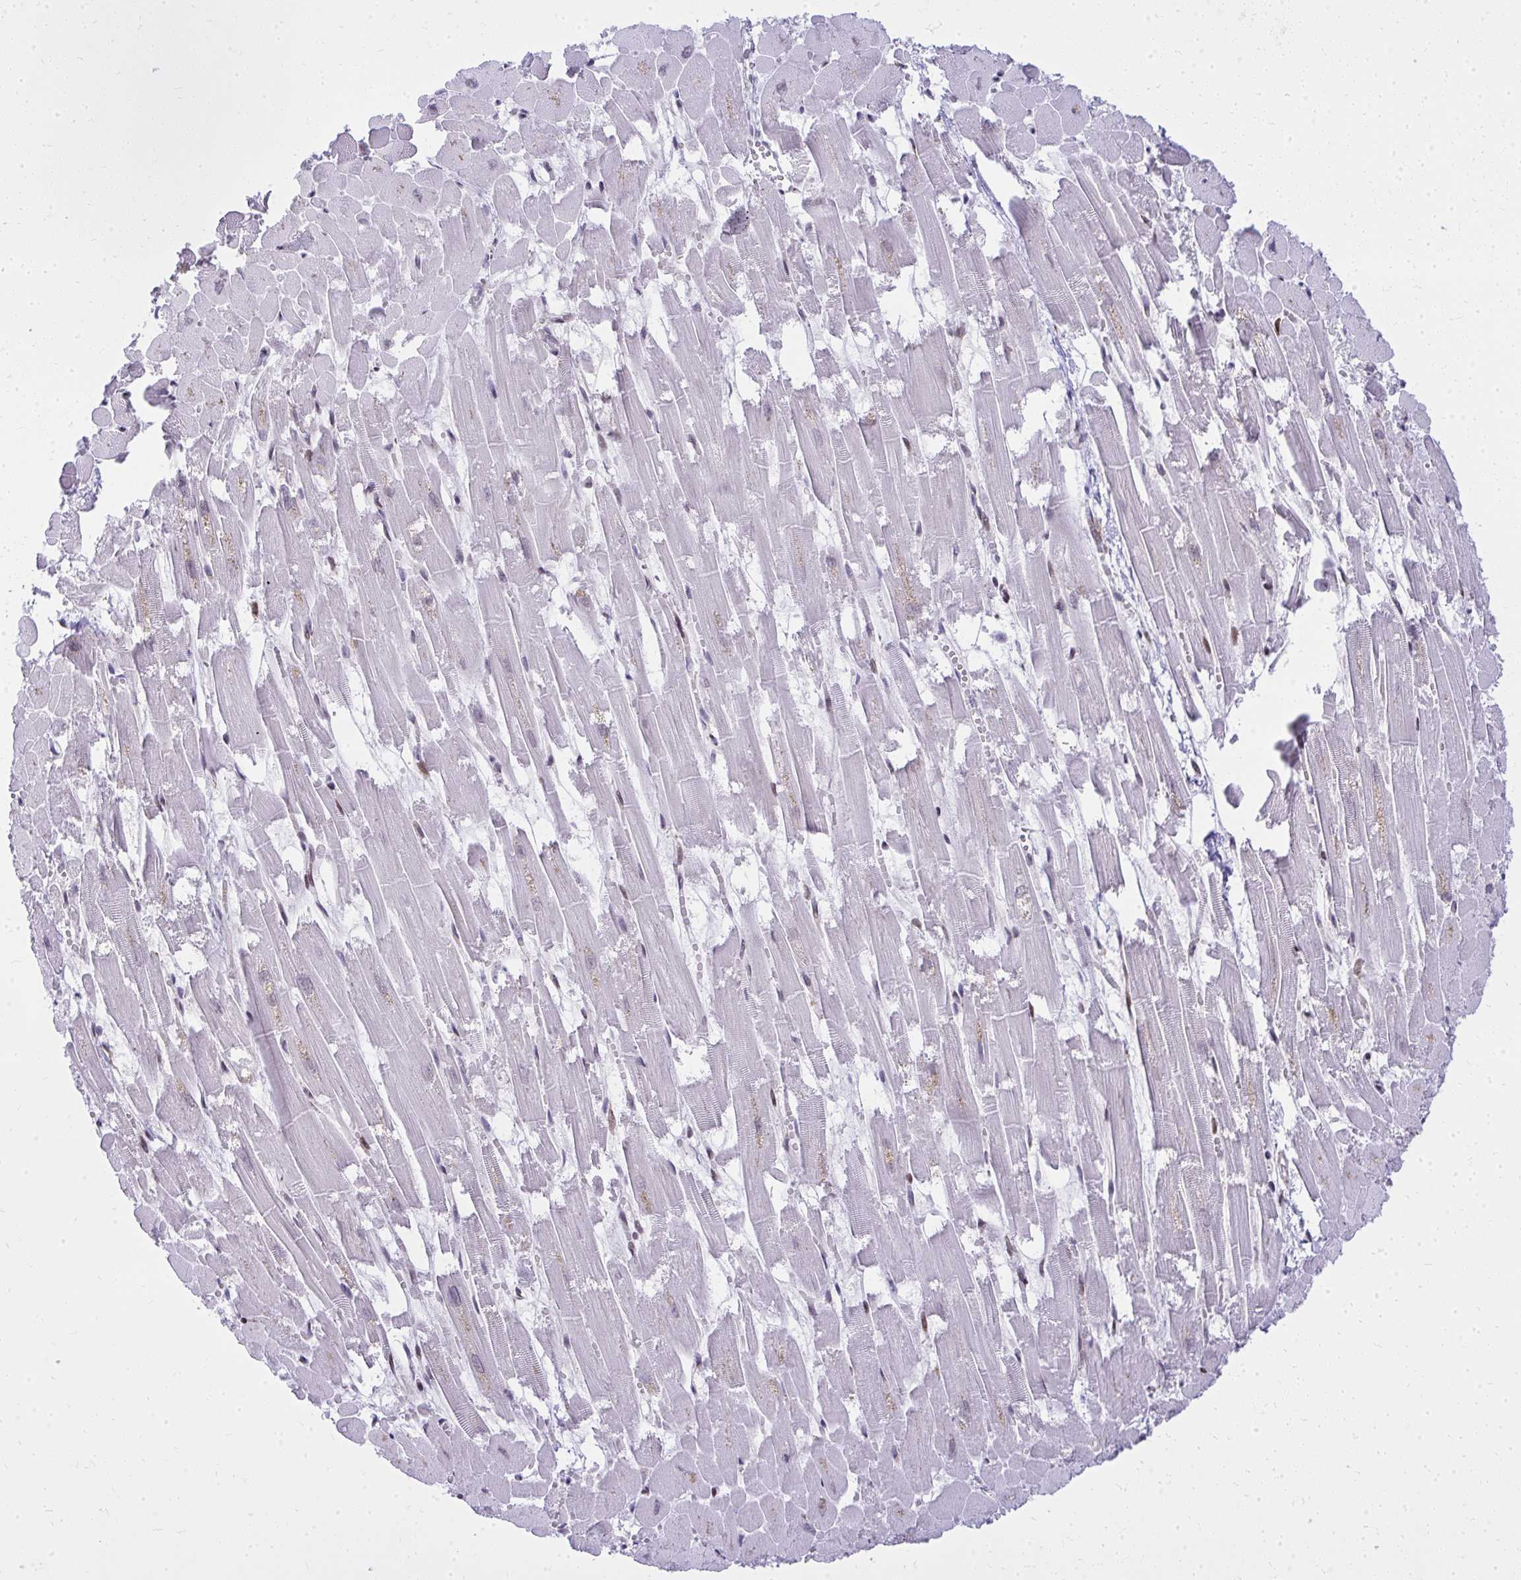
{"staining": {"intensity": "moderate", "quantity": "25%-75%", "location": "nuclear"}, "tissue": "heart muscle", "cell_type": "Cardiomyocytes", "image_type": "normal", "snomed": [{"axis": "morphology", "description": "Normal tissue, NOS"}, {"axis": "topography", "description": "Heart"}], "caption": "Immunohistochemistry (IHC) of unremarkable heart muscle demonstrates medium levels of moderate nuclear positivity in approximately 25%-75% of cardiomyocytes. (DAB IHC with brightfield microscopy, high magnification).", "gene": "PIGY", "patient": {"sex": "female", "age": 52}}